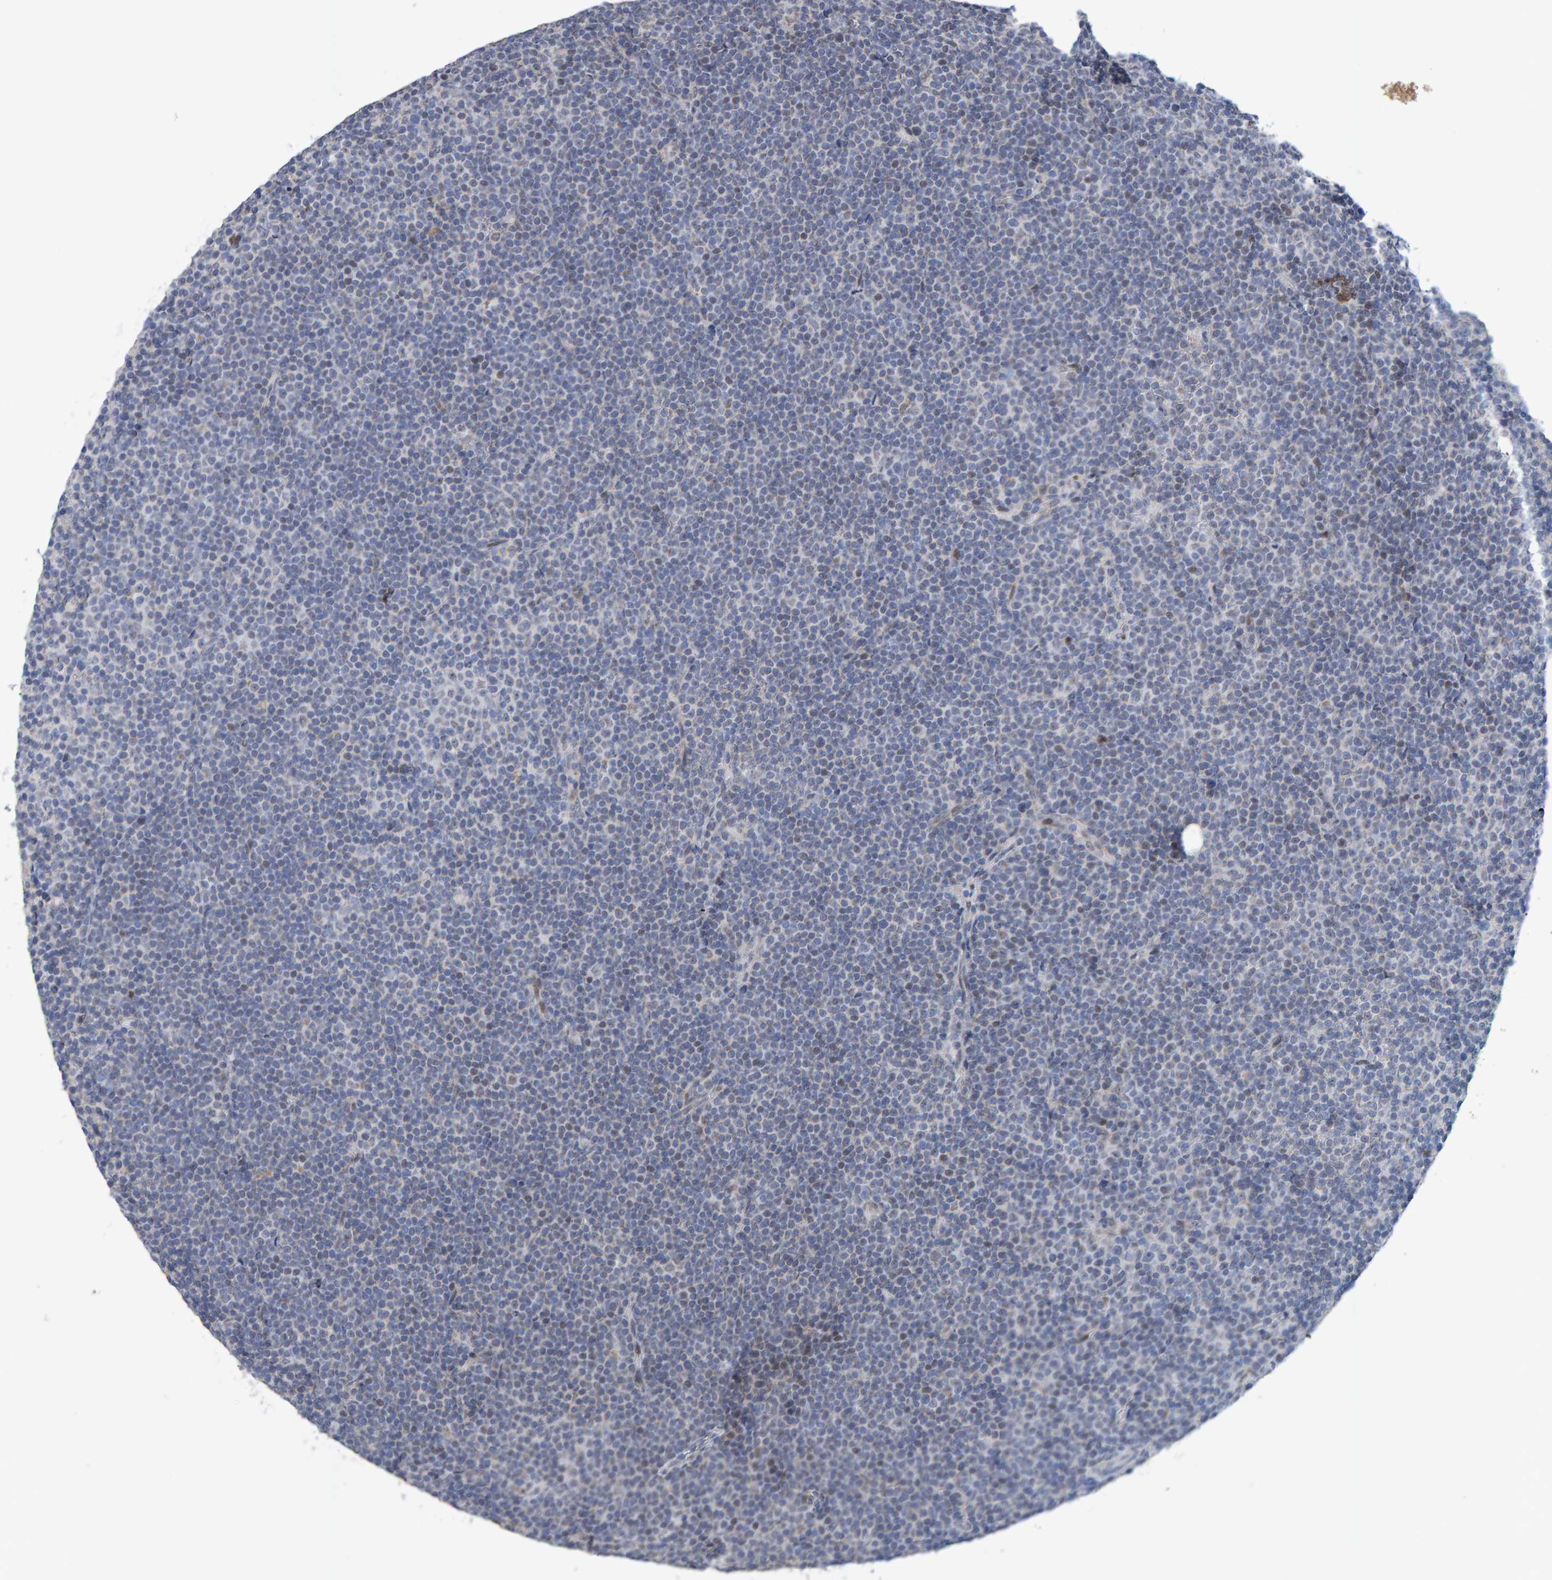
{"staining": {"intensity": "negative", "quantity": "none", "location": "none"}, "tissue": "lymphoma", "cell_type": "Tumor cells", "image_type": "cancer", "snomed": [{"axis": "morphology", "description": "Malignant lymphoma, non-Hodgkin's type, Low grade"}, {"axis": "topography", "description": "Lymph node"}], "caption": "Immunohistochemistry (IHC) of human lymphoma exhibits no staining in tumor cells.", "gene": "USP43", "patient": {"sex": "female", "age": 67}}